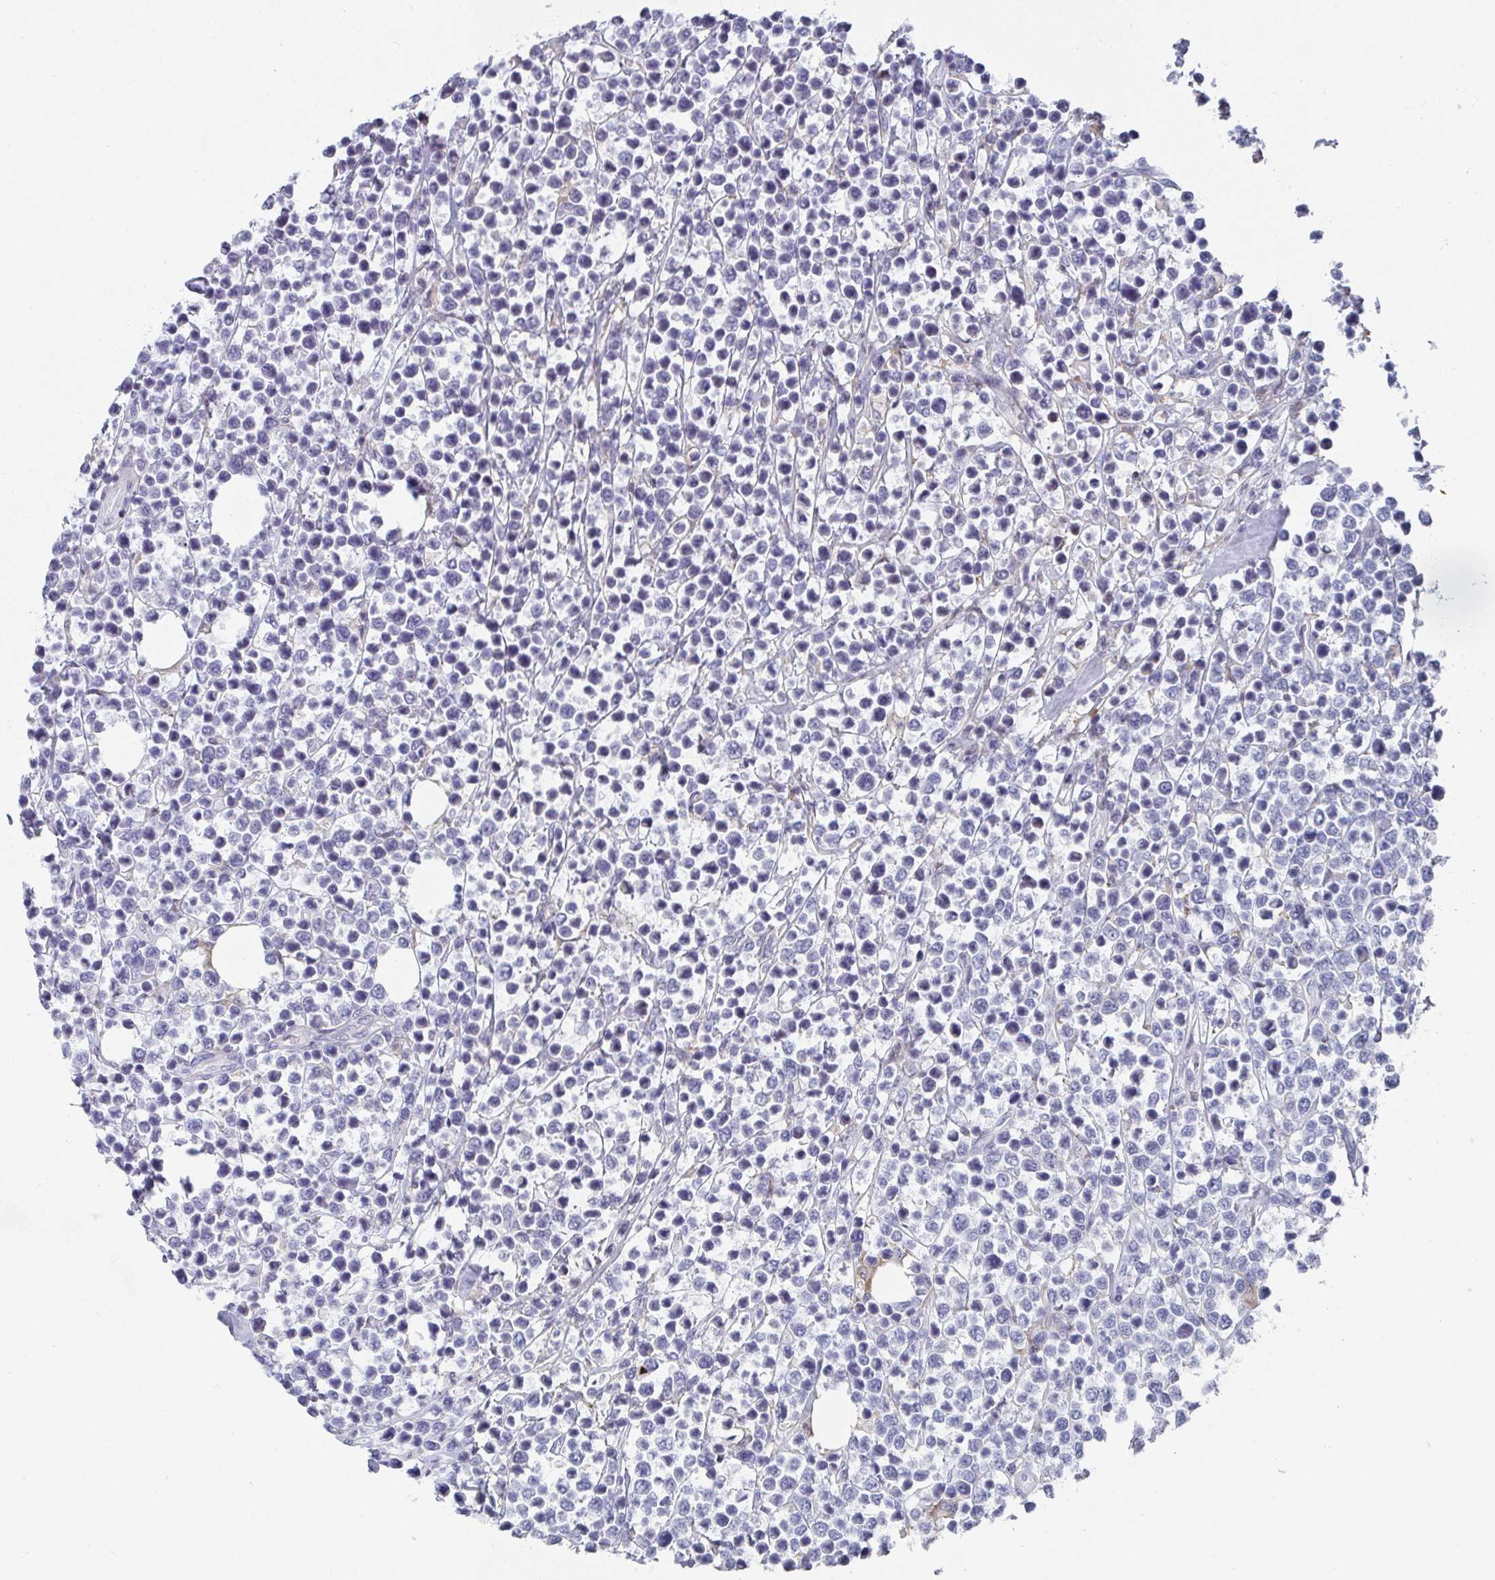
{"staining": {"intensity": "negative", "quantity": "none", "location": "none"}, "tissue": "lymphoma", "cell_type": "Tumor cells", "image_type": "cancer", "snomed": [{"axis": "morphology", "description": "Malignant lymphoma, non-Hodgkin's type, Low grade"}, {"axis": "topography", "description": "Lymph node"}], "caption": "The photomicrograph exhibits no significant staining in tumor cells of low-grade malignant lymphoma, non-Hodgkin's type.", "gene": "KLHL33", "patient": {"sex": "male", "age": 60}}